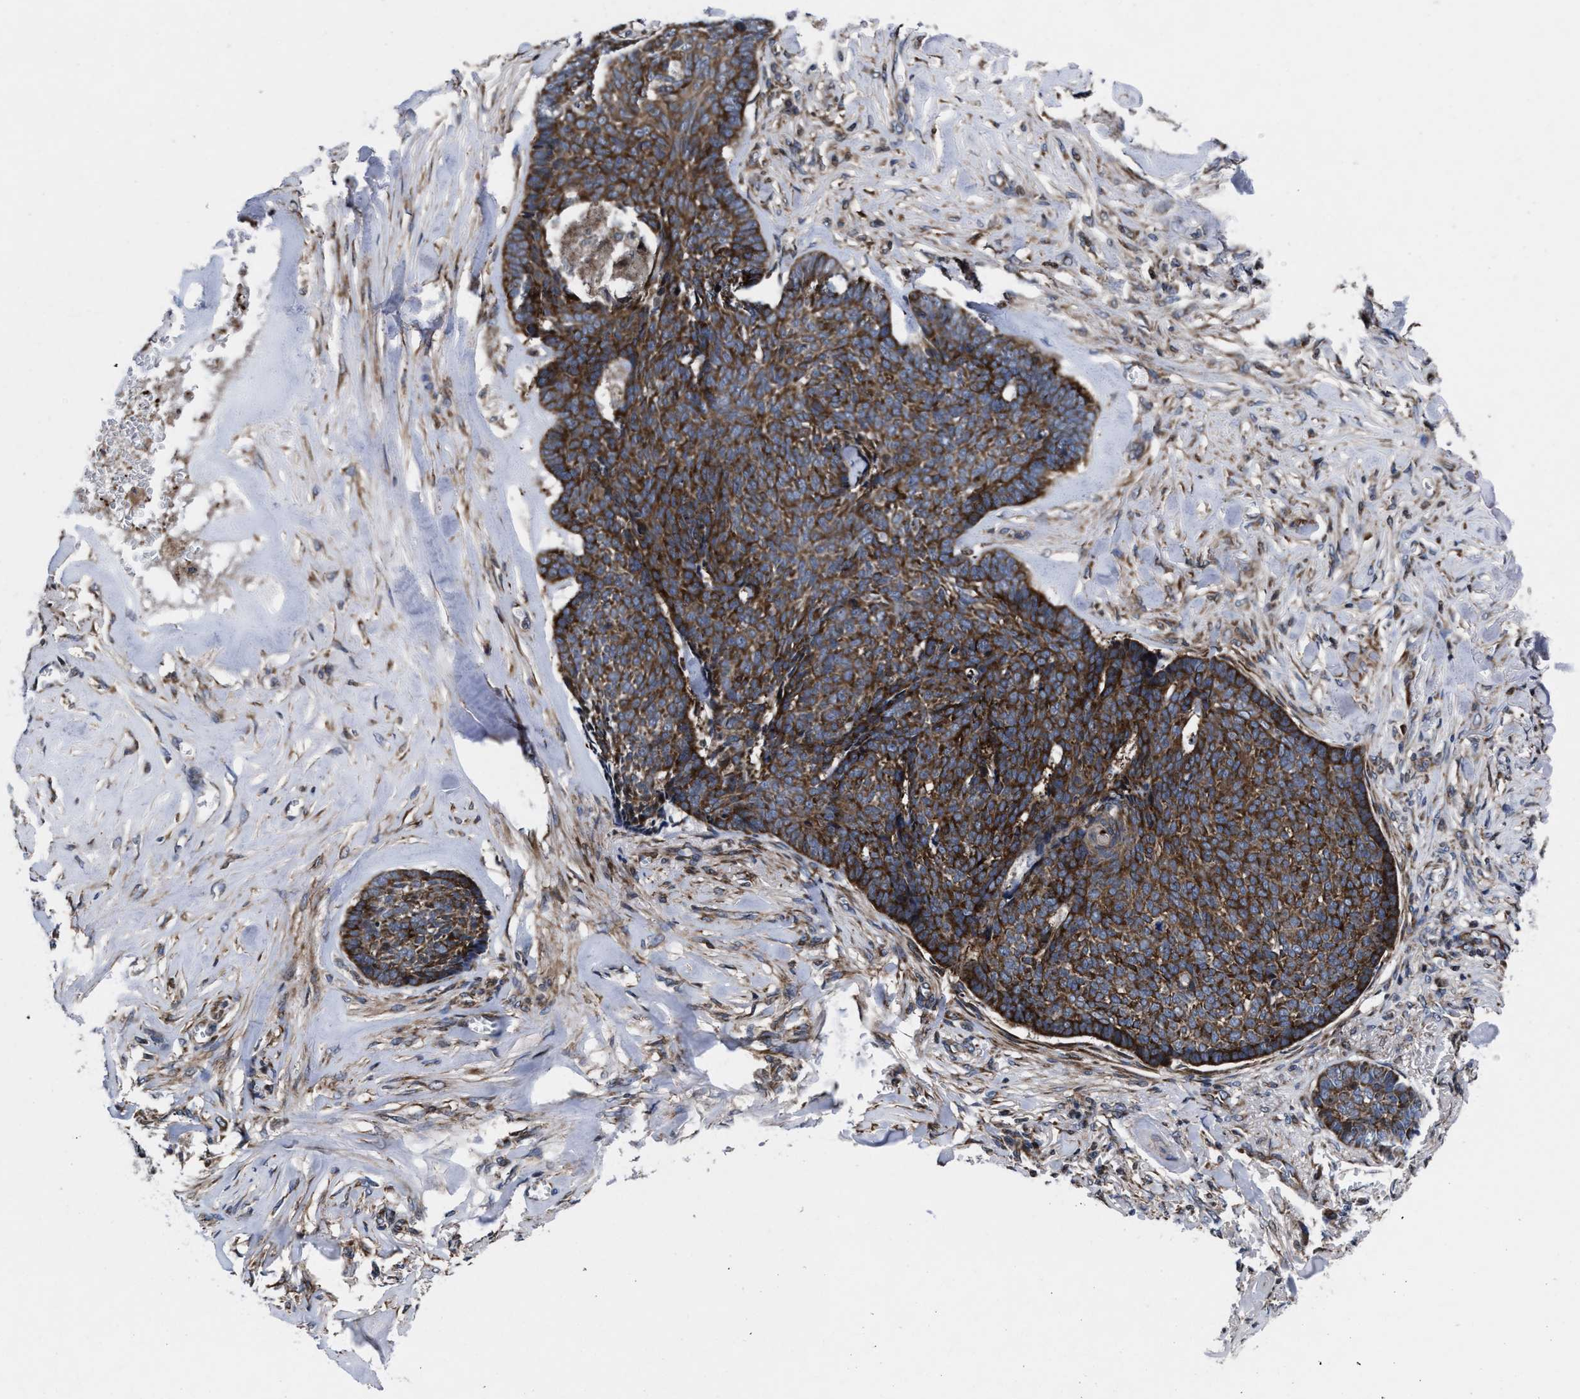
{"staining": {"intensity": "strong", "quantity": ">75%", "location": "cytoplasmic/membranous"}, "tissue": "skin cancer", "cell_type": "Tumor cells", "image_type": "cancer", "snomed": [{"axis": "morphology", "description": "Basal cell carcinoma"}, {"axis": "topography", "description": "Skin"}], "caption": "High-magnification brightfield microscopy of skin cancer (basal cell carcinoma) stained with DAB (brown) and counterstained with hematoxylin (blue). tumor cells exhibit strong cytoplasmic/membranous expression is identified in about>75% of cells.", "gene": "MRPL50", "patient": {"sex": "male", "age": 84}}